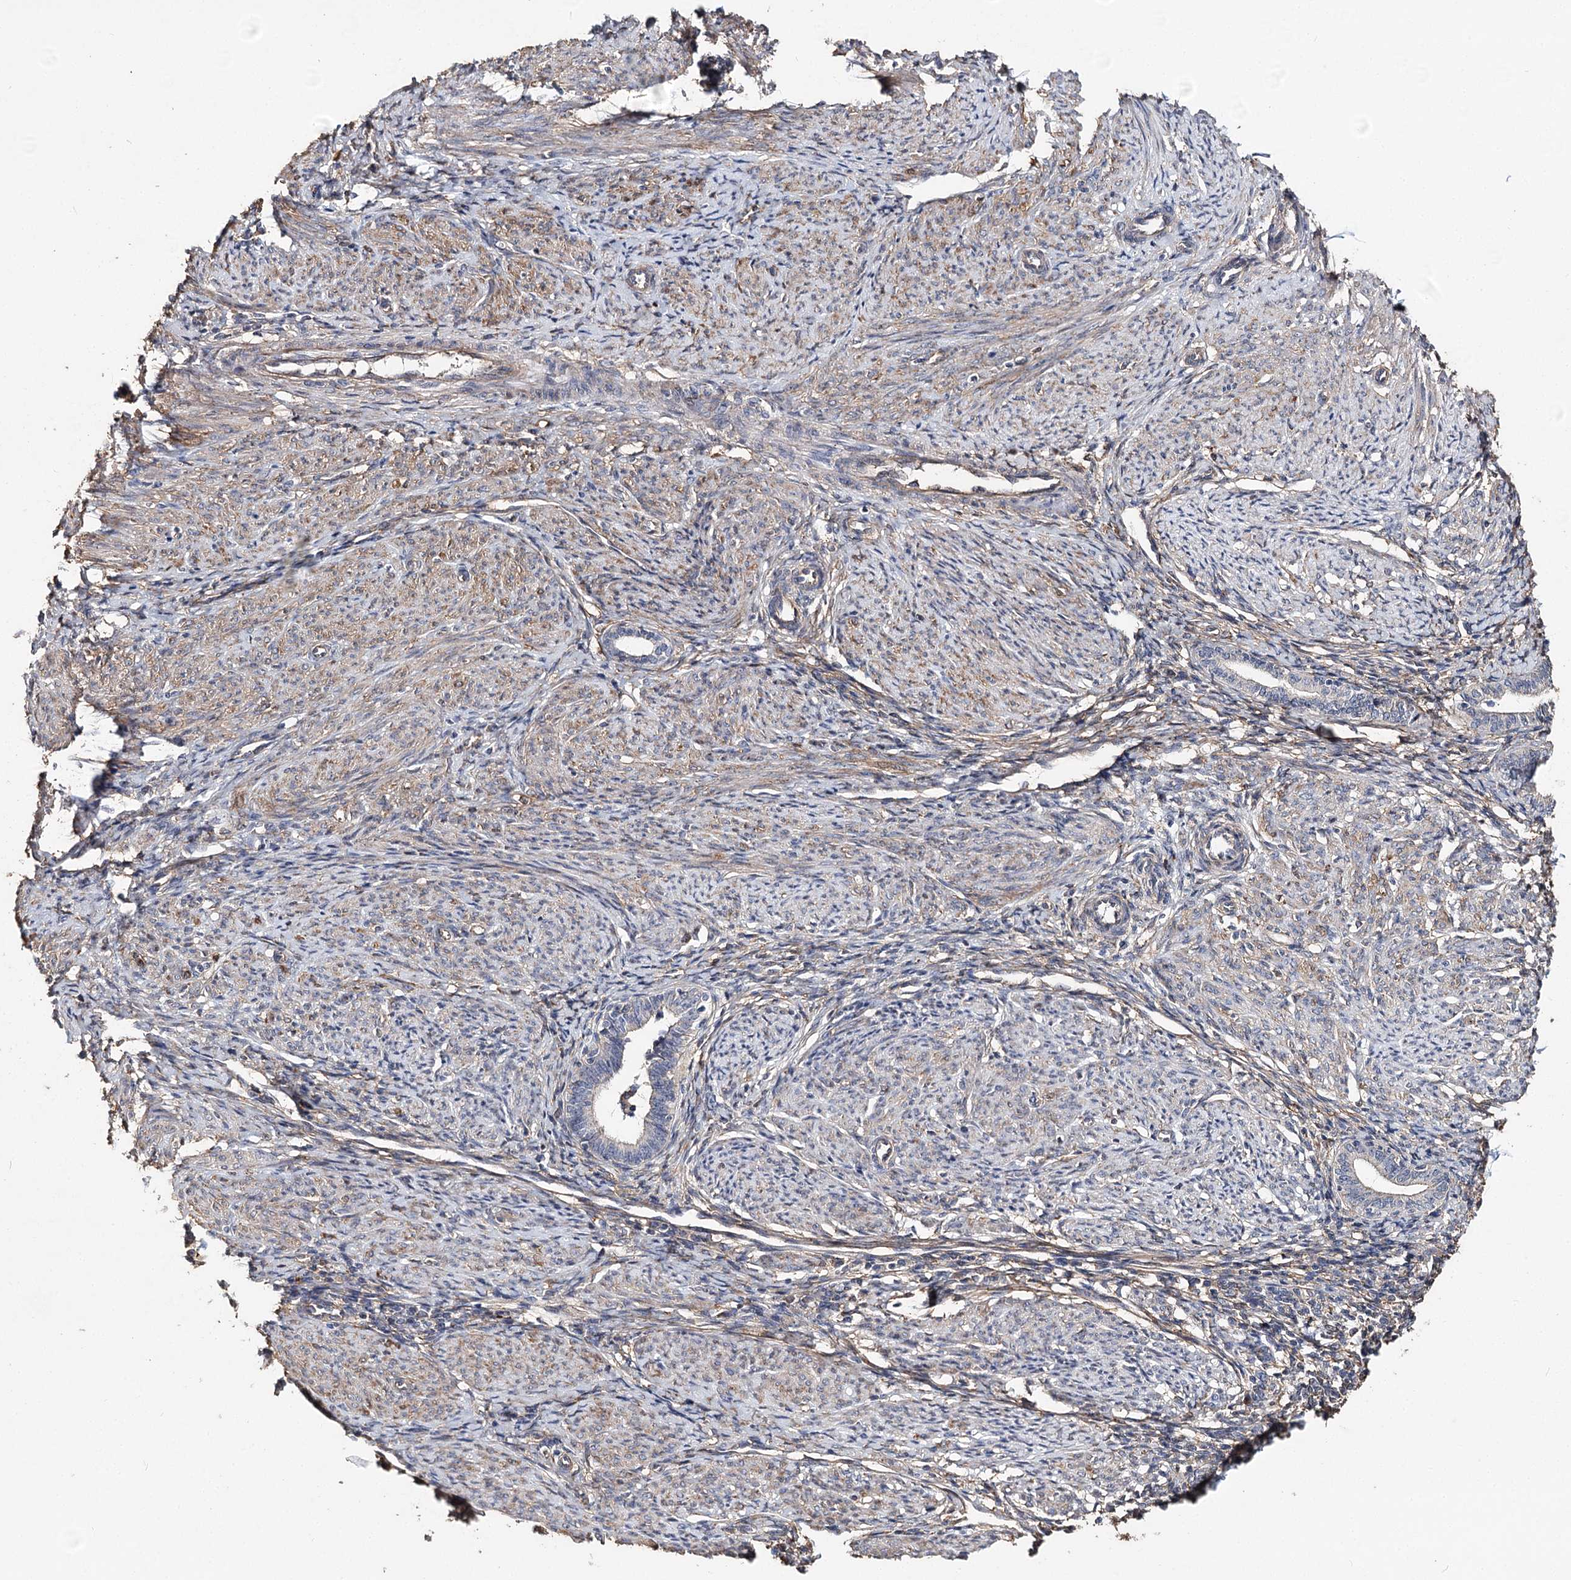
{"staining": {"intensity": "weak", "quantity": "<25%", "location": "cytoplasmic/membranous"}, "tissue": "endometrium", "cell_type": "Cells in endometrial stroma", "image_type": "normal", "snomed": [{"axis": "morphology", "description": "Normal tissue, NOS"}, {"axis": "topography", "description": "Endometrium"}], "caption": "DAB immunohistochemical staining of benign endometrium demonstrates no significant expression in cells in endometrial stroma. (Brightfield microscopy of DAB IHC at high magnification).", "gene": "TMEM218", "patient": {"sex": "female", "age": 72}}